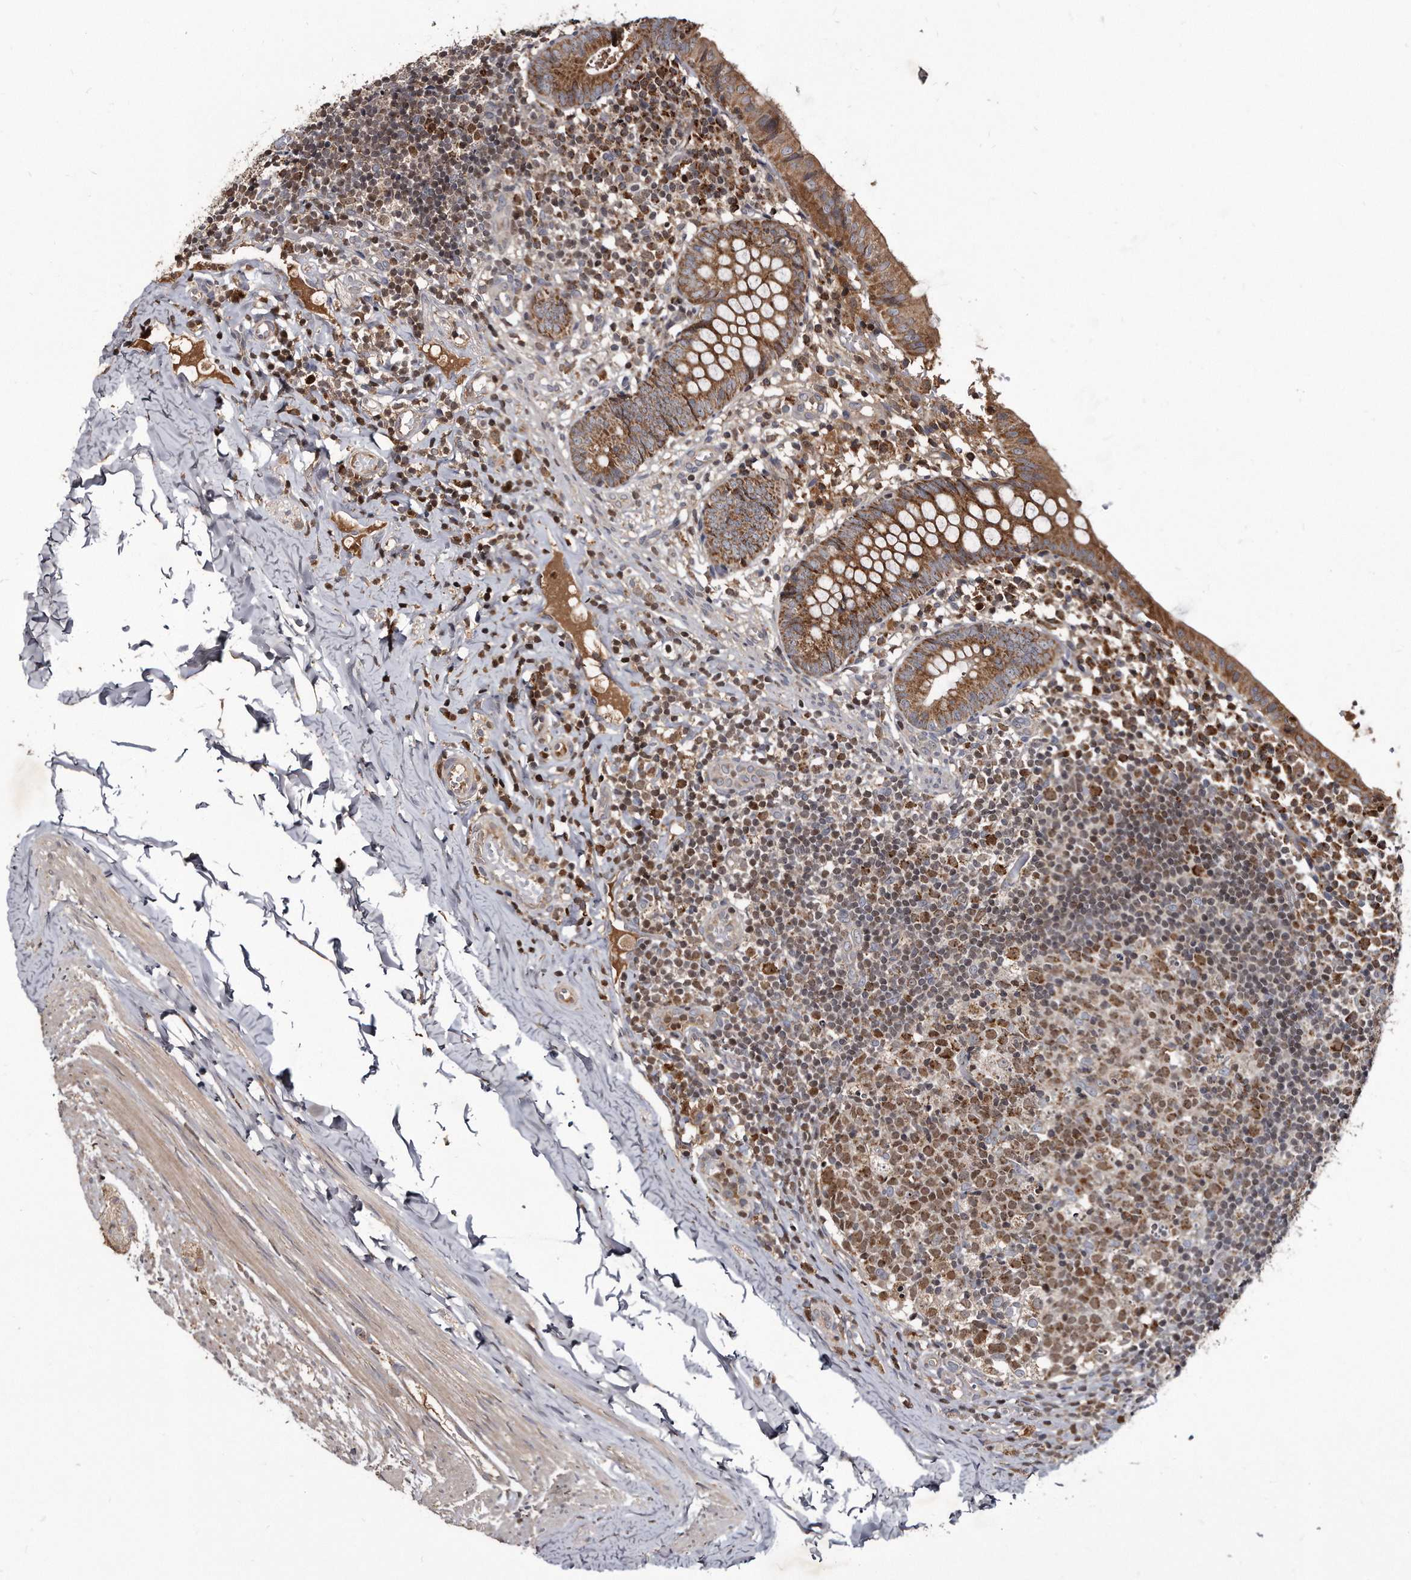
{"staining": {"intensity": "moderate", "quantity": ">75%", "location": "cytoplasmic/membranous"}, "tissue": "appendix", "cell_type": "Glandular cells", "image_type": "normal", "snomed": [{"axis": "morphology", "description": "Normal tissue, NOS"}, {"axis": "topography", "description": "Appendix"}], "caption": "Immunohistochemistry photomicrograph of normal appendix: appendix stained using immunohistochemistry (IHC) reveals medium levels of moderate protein expression localized specifically in the cytoplasmic/membranous of glandular cells, appearing as a cytoplasmic/membranous brown color.", "gene": "FAM136A", "patient": {"sex": "male", "age": 8}}